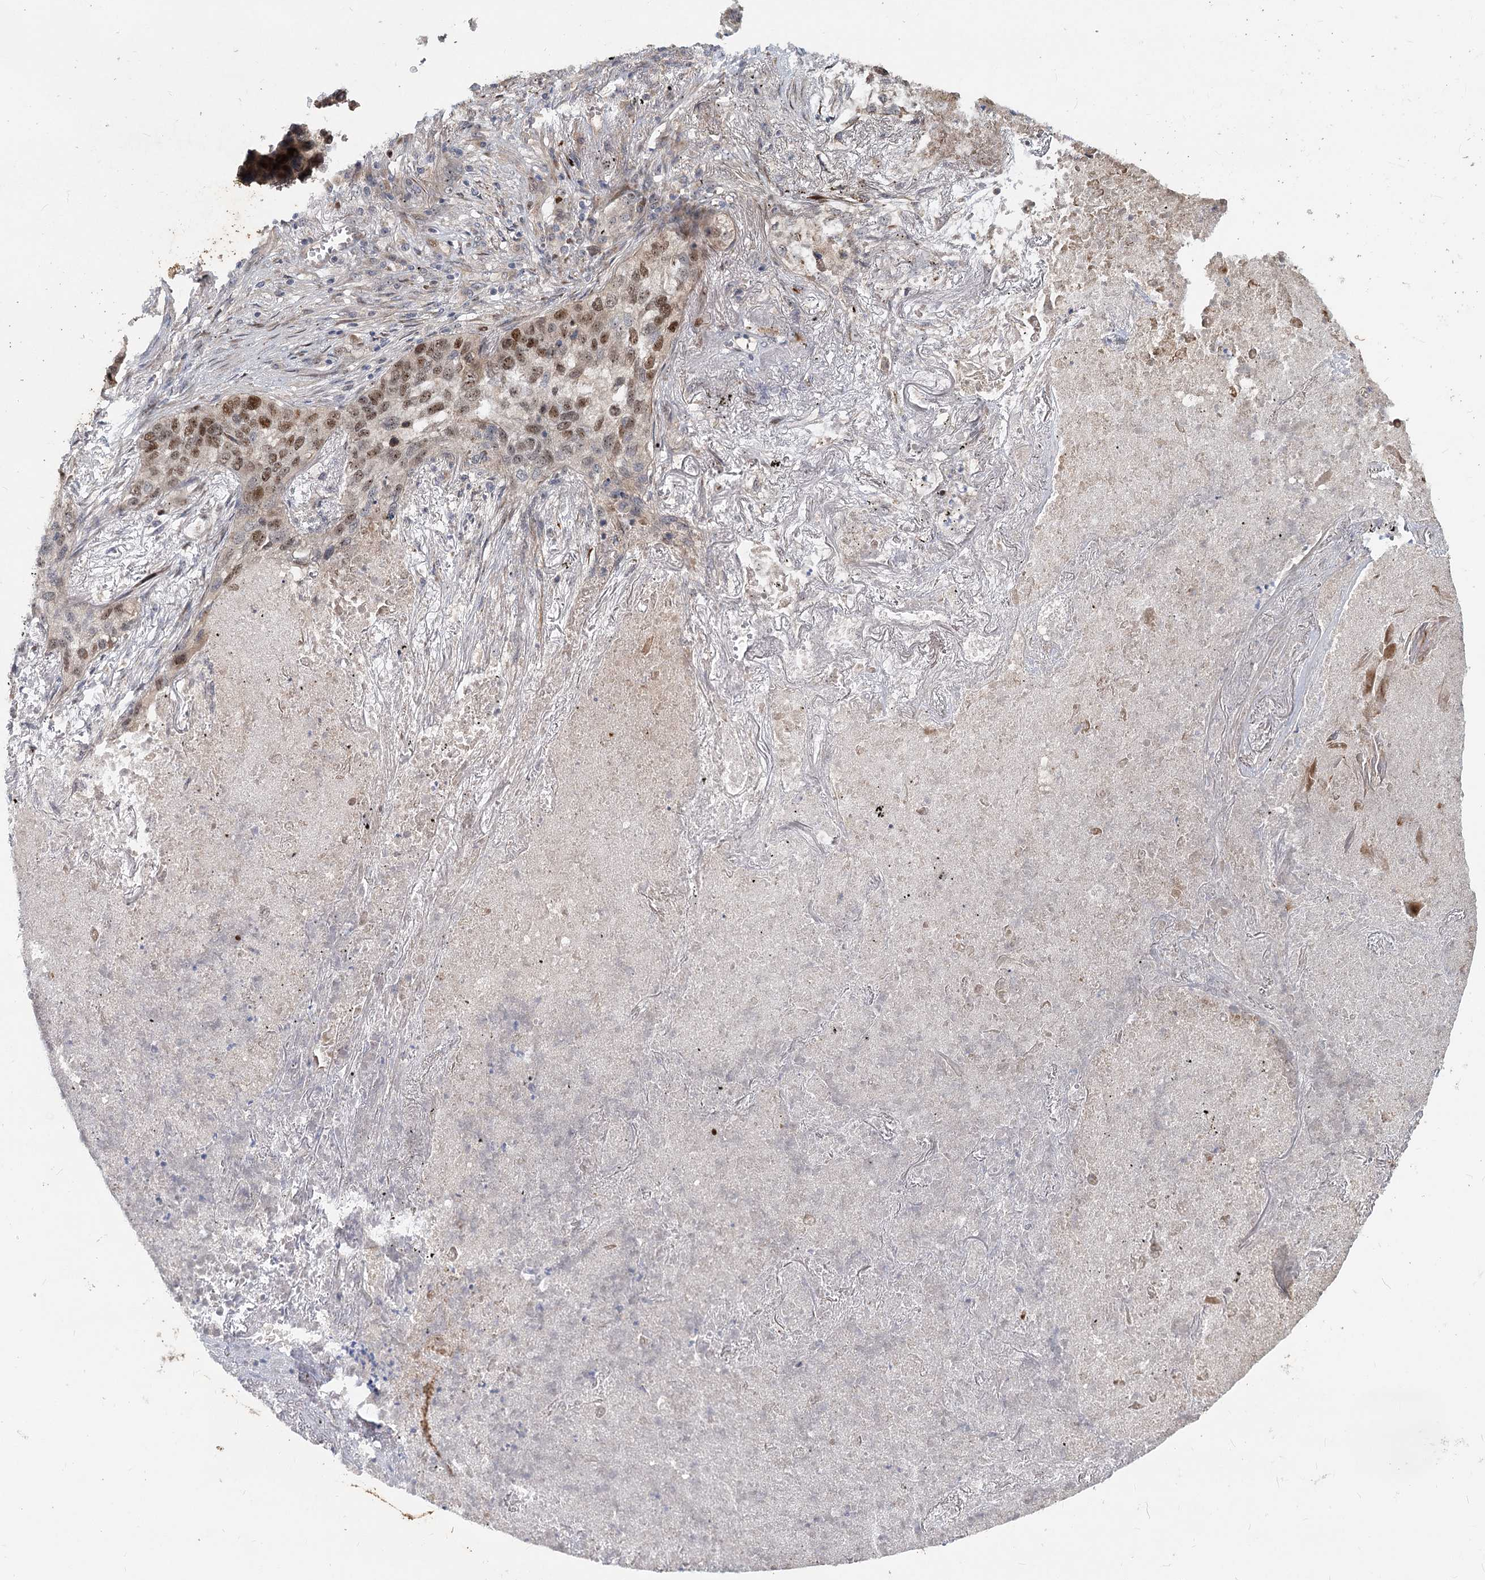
{"staining": {"intensity": "moderate", "quantity": "25%-75%", "location": "nuclear"}, "tissue": "lung cancer", "cell_type": "Tumor cells", "image_type": "cancer", "snomed": [{"axis": "morphology", "description": "Squamous cell carcinoma, NOS"}, {"axis": "topography", "description": "Lung"}], "caption": "Squamous cell carcinoma (lung) tissue exhibits moderate nuclear positivity in approximately 25%-75% of tumor cells, visualized by immunohistochemistry.", "gene": "PIK3C2A", "patient": {"sex": "female", "age": 63}}